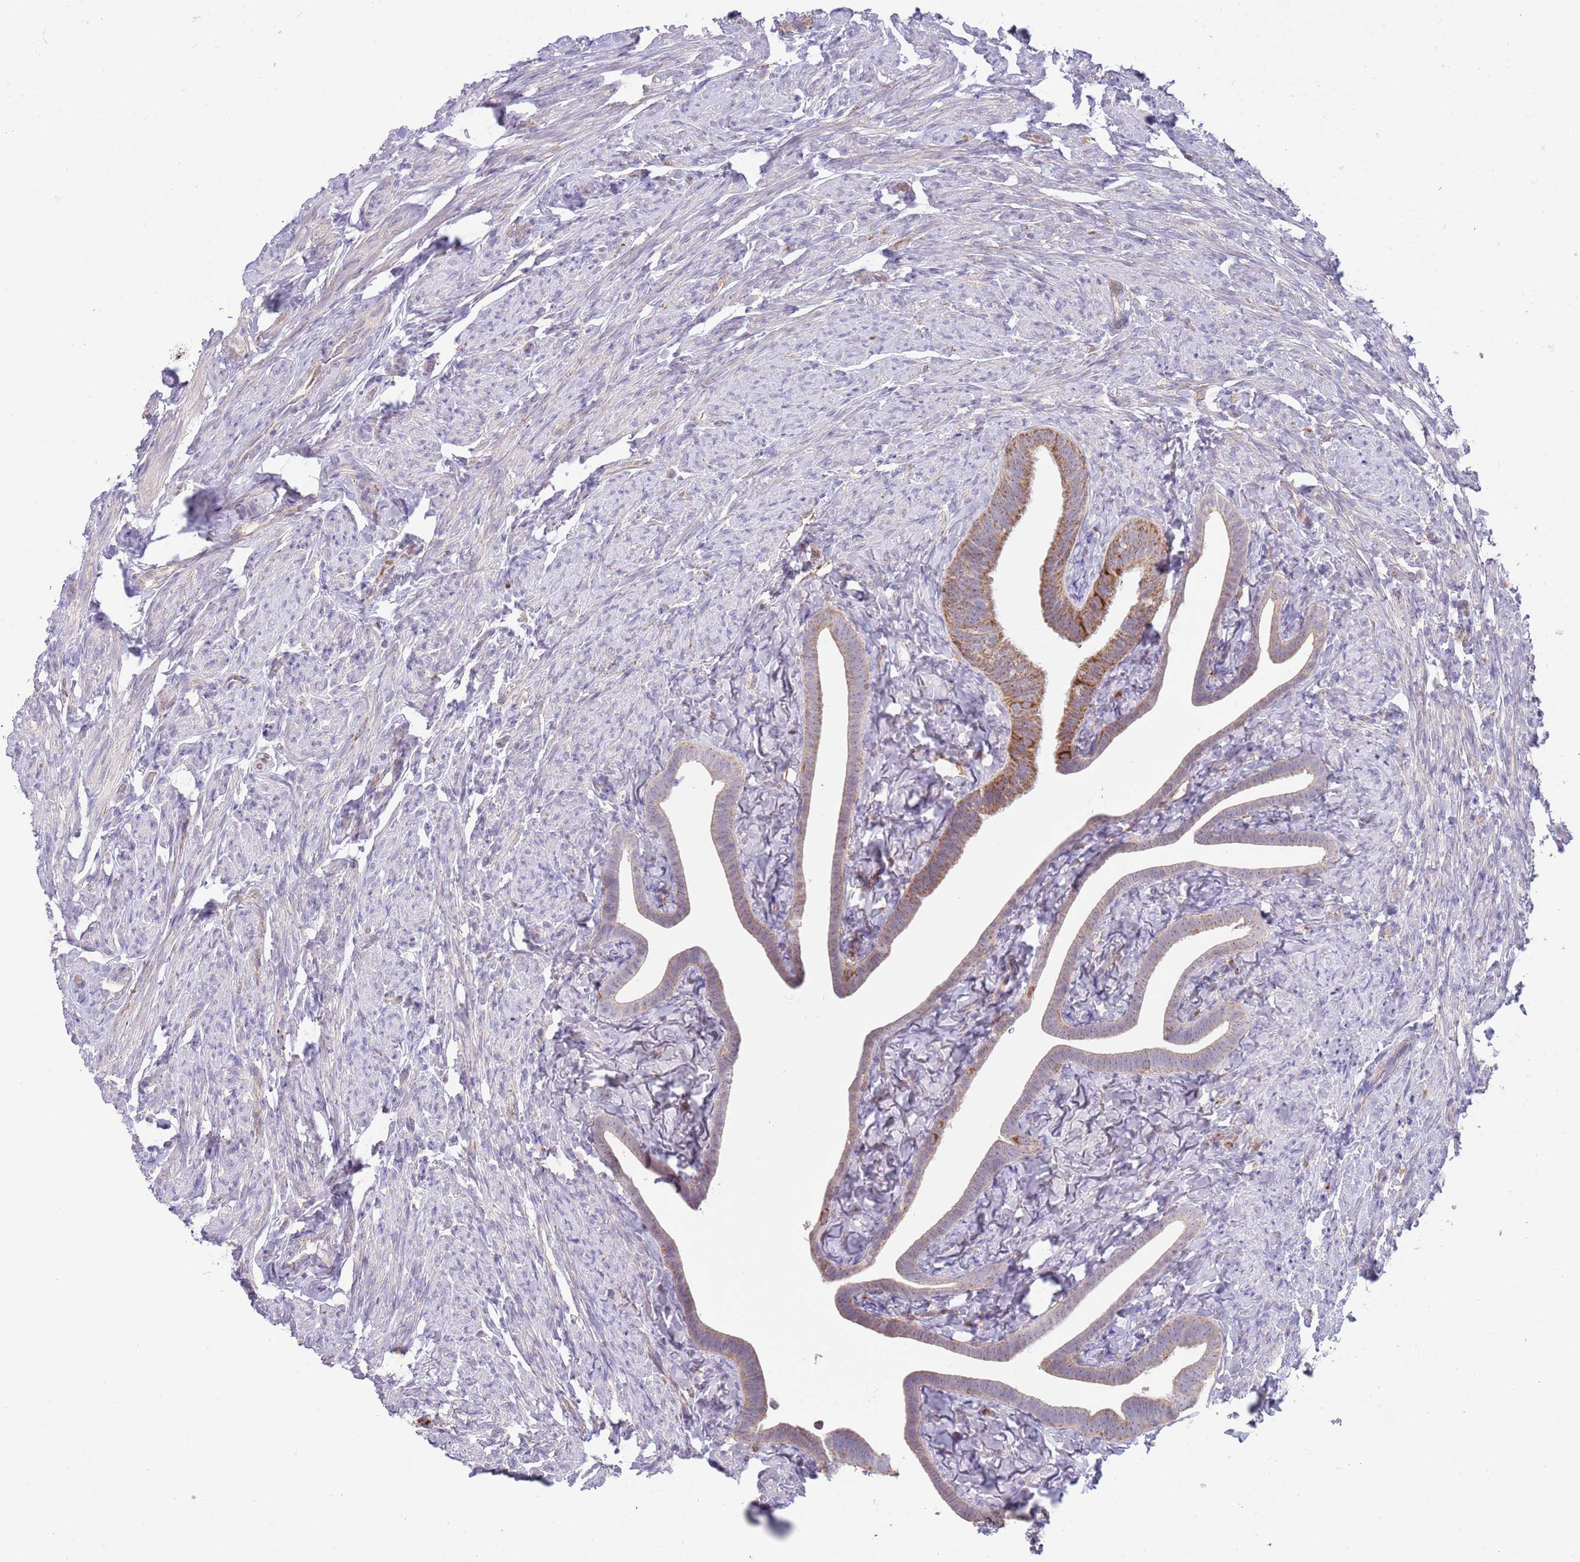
{"staining": {"intensity": "moderate", "quantity": "25%-75%", "location": "cytoplasmic/membranous"}, "tissue": "fallopian tube", "cell_type": "Glandular cells", "image_type": "normal", "snomed": [{"axis": "morphology", "description": "Normal tissue, NOS"}, {"axis": "topography", "description": "Fallopian tube"}], "caption": "Immunohistochemistry (IHC) photomicrograph of benign fallopian tube: human fallopian tube stained using immunohistochemistry (IHC) shows medium levels of moderate protein expression localized specifically in the cytoplasmic/membranous of glandular cells, appearing as a cytoplasmic/membranous brown color.", "gene": "DDT", "patient": {"sex": "female", "age": 69}}